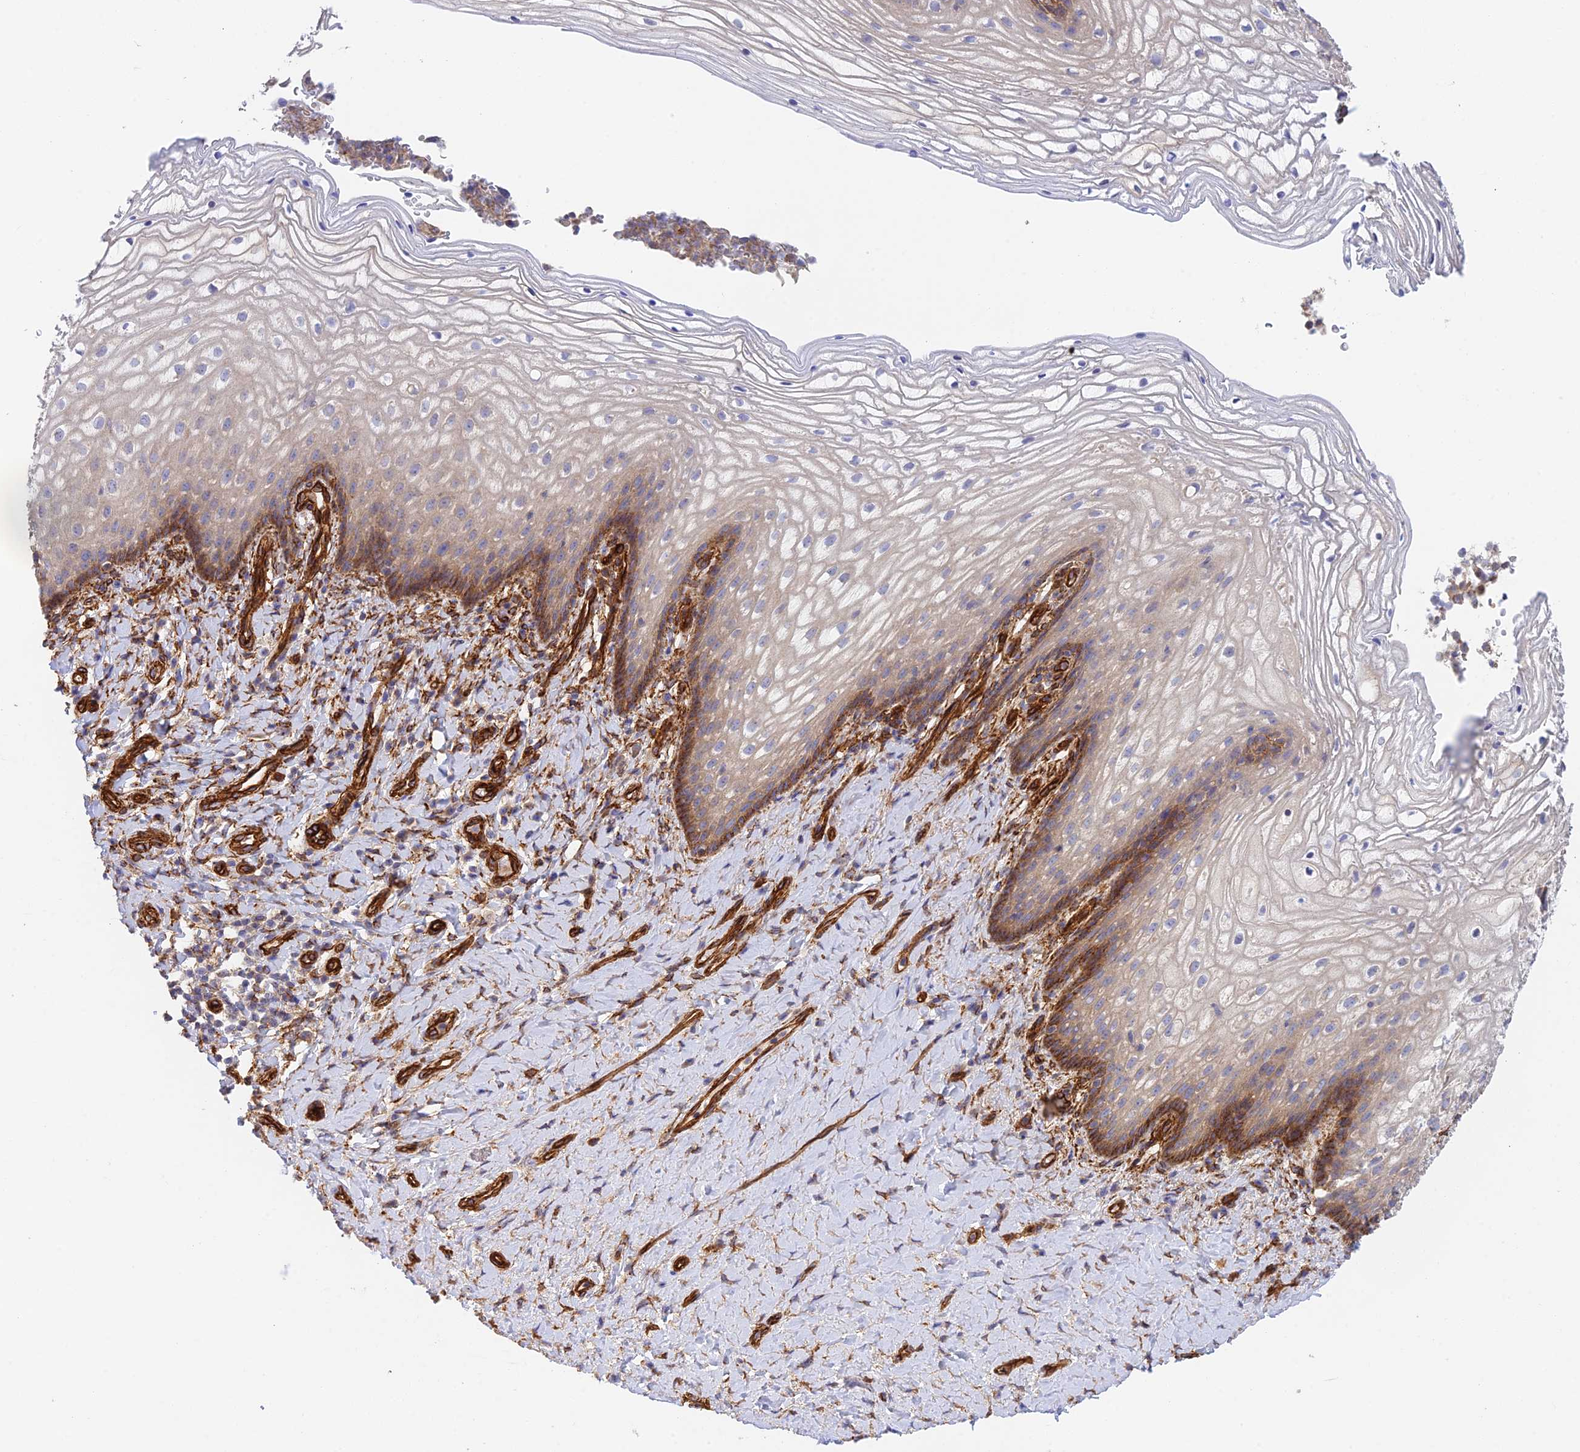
{"staining": {"intensity": "moderate", "quantity": "25%-75%", "location": "cytoplasmic/membranous"}, "tissue": "vagina", "cell_type": "Squamous epithelial cells", "image_type": "normal", "snomed": [{"axis": "morphology", "description": "Normal tissue, NOS"}, {"axis": "topography", "description": "Vagina"}], "caption": "Protein staining of benign vagina demonstrates moderate cytoplasmic/membranous staining in approximately 25%-75% of squamous epithelial cells.", "gene": "MYO9A", "patient": {"sex": "female", "age": 60}}